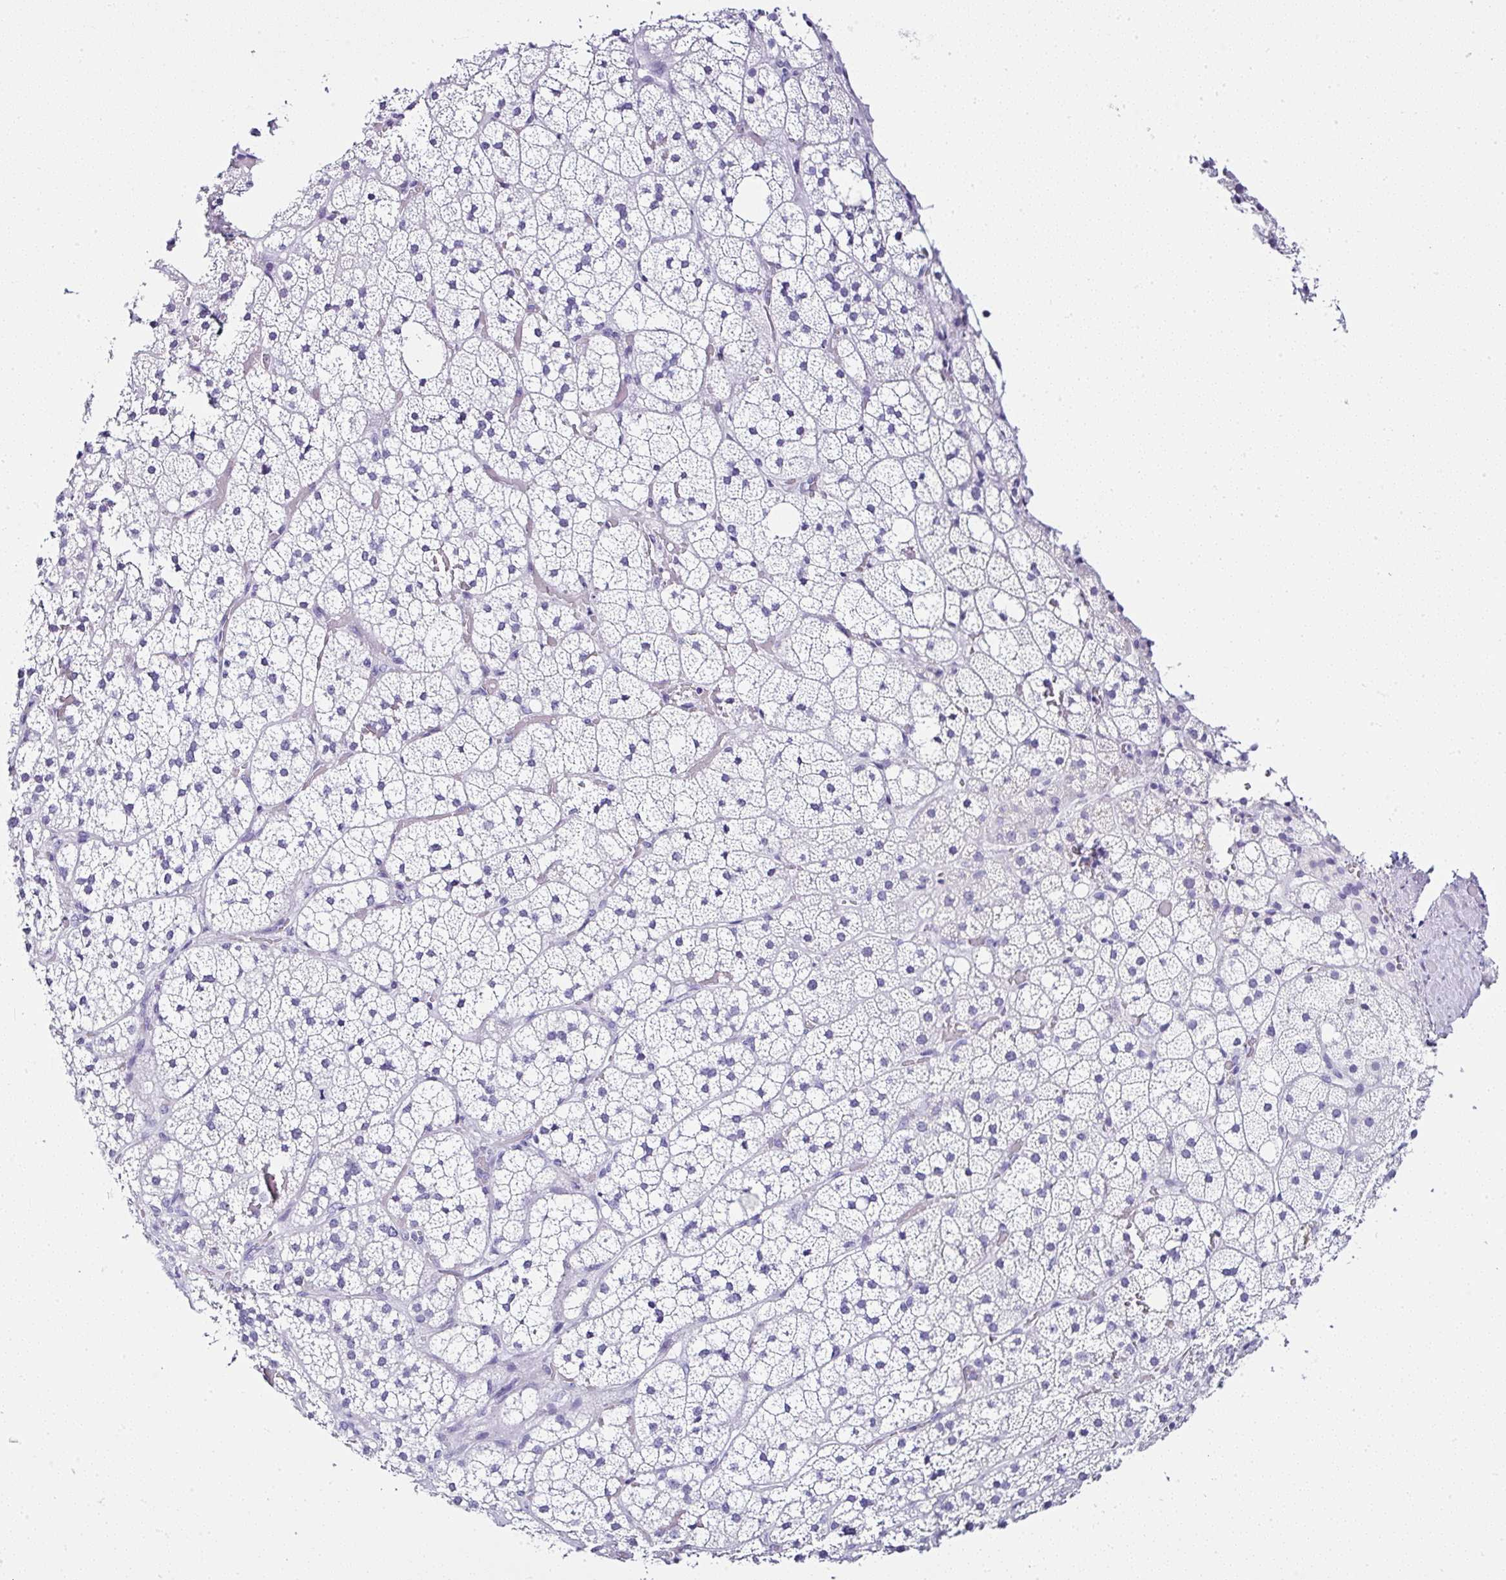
{"staining": {"intensity": "negative", "quantity": "none", "location": "none"}, "tissue": "adrenal gland", "cell_type": "Glandular cells", "image_type": "normal", "snomed": [{"axis": "morphology", "description": "Normal tissue, NOS"}, {"axis": "topography", "description": "Adrenal gland"}], "caption": "An image of adrenal gland stained for a protein exhibits no brown staining in glandular cells.", "gene": "SERPINB3", "patient": {"sex": "male", "age": 53}}